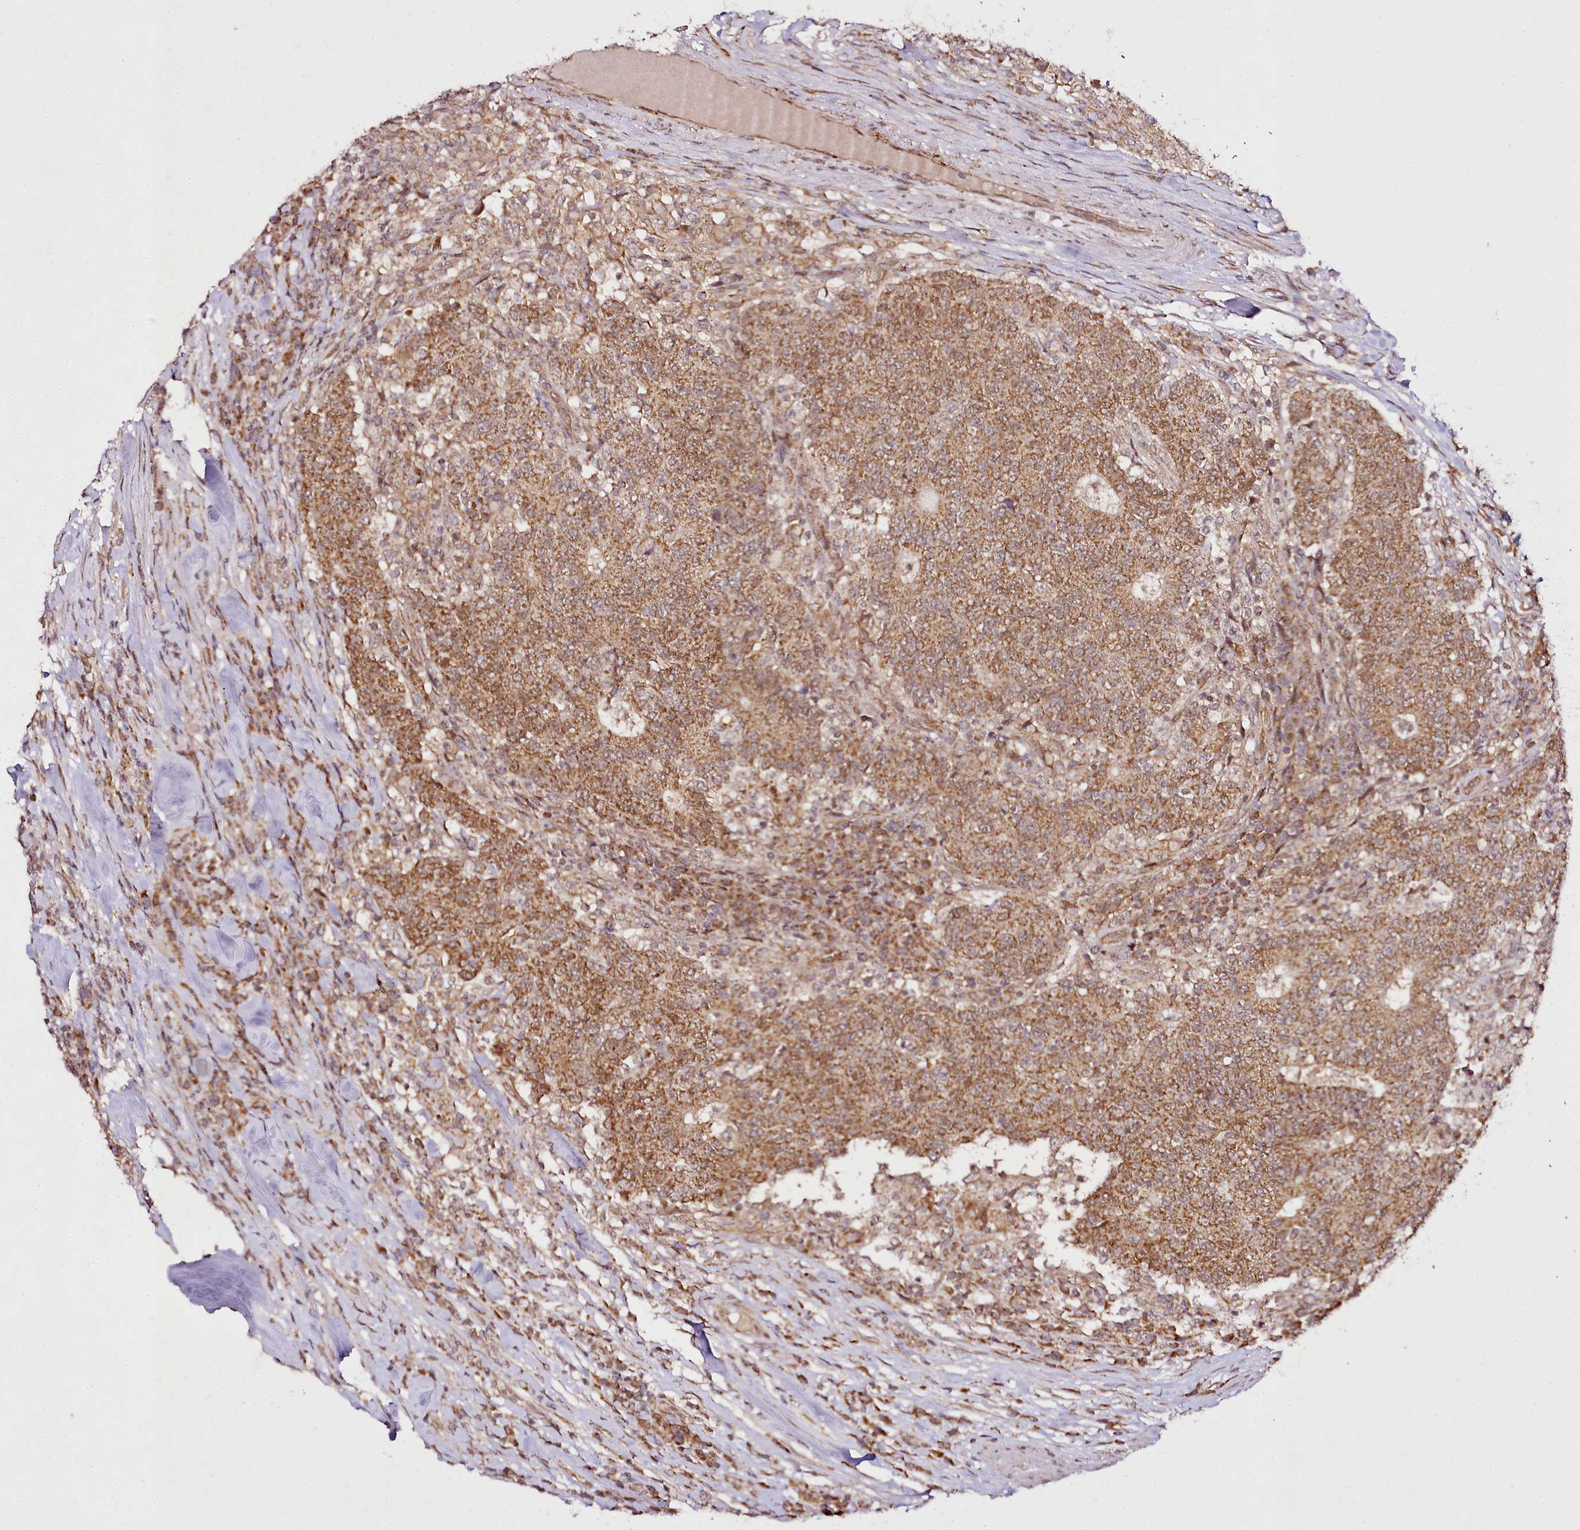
{"staining": {"intensity": "strong", "quantity": ">75%", "location": "cytoplasmic/membranous"}, "tissue": "colorectal cancer", "cell_type": "Tumor cells", "image_type": "cancer", "snomed": [{"axis": "morphology", "description": "Adenocarcinoma, NOS"}, {"axis": "topography", "description": "Colon"}], "caption": "Tumor cells show strong cytoplasmic/membranous expression in about >75% of cells in colorectal cancer.", "gene": "EDIL3", "patient": {"sex": "female", "age": 75}}